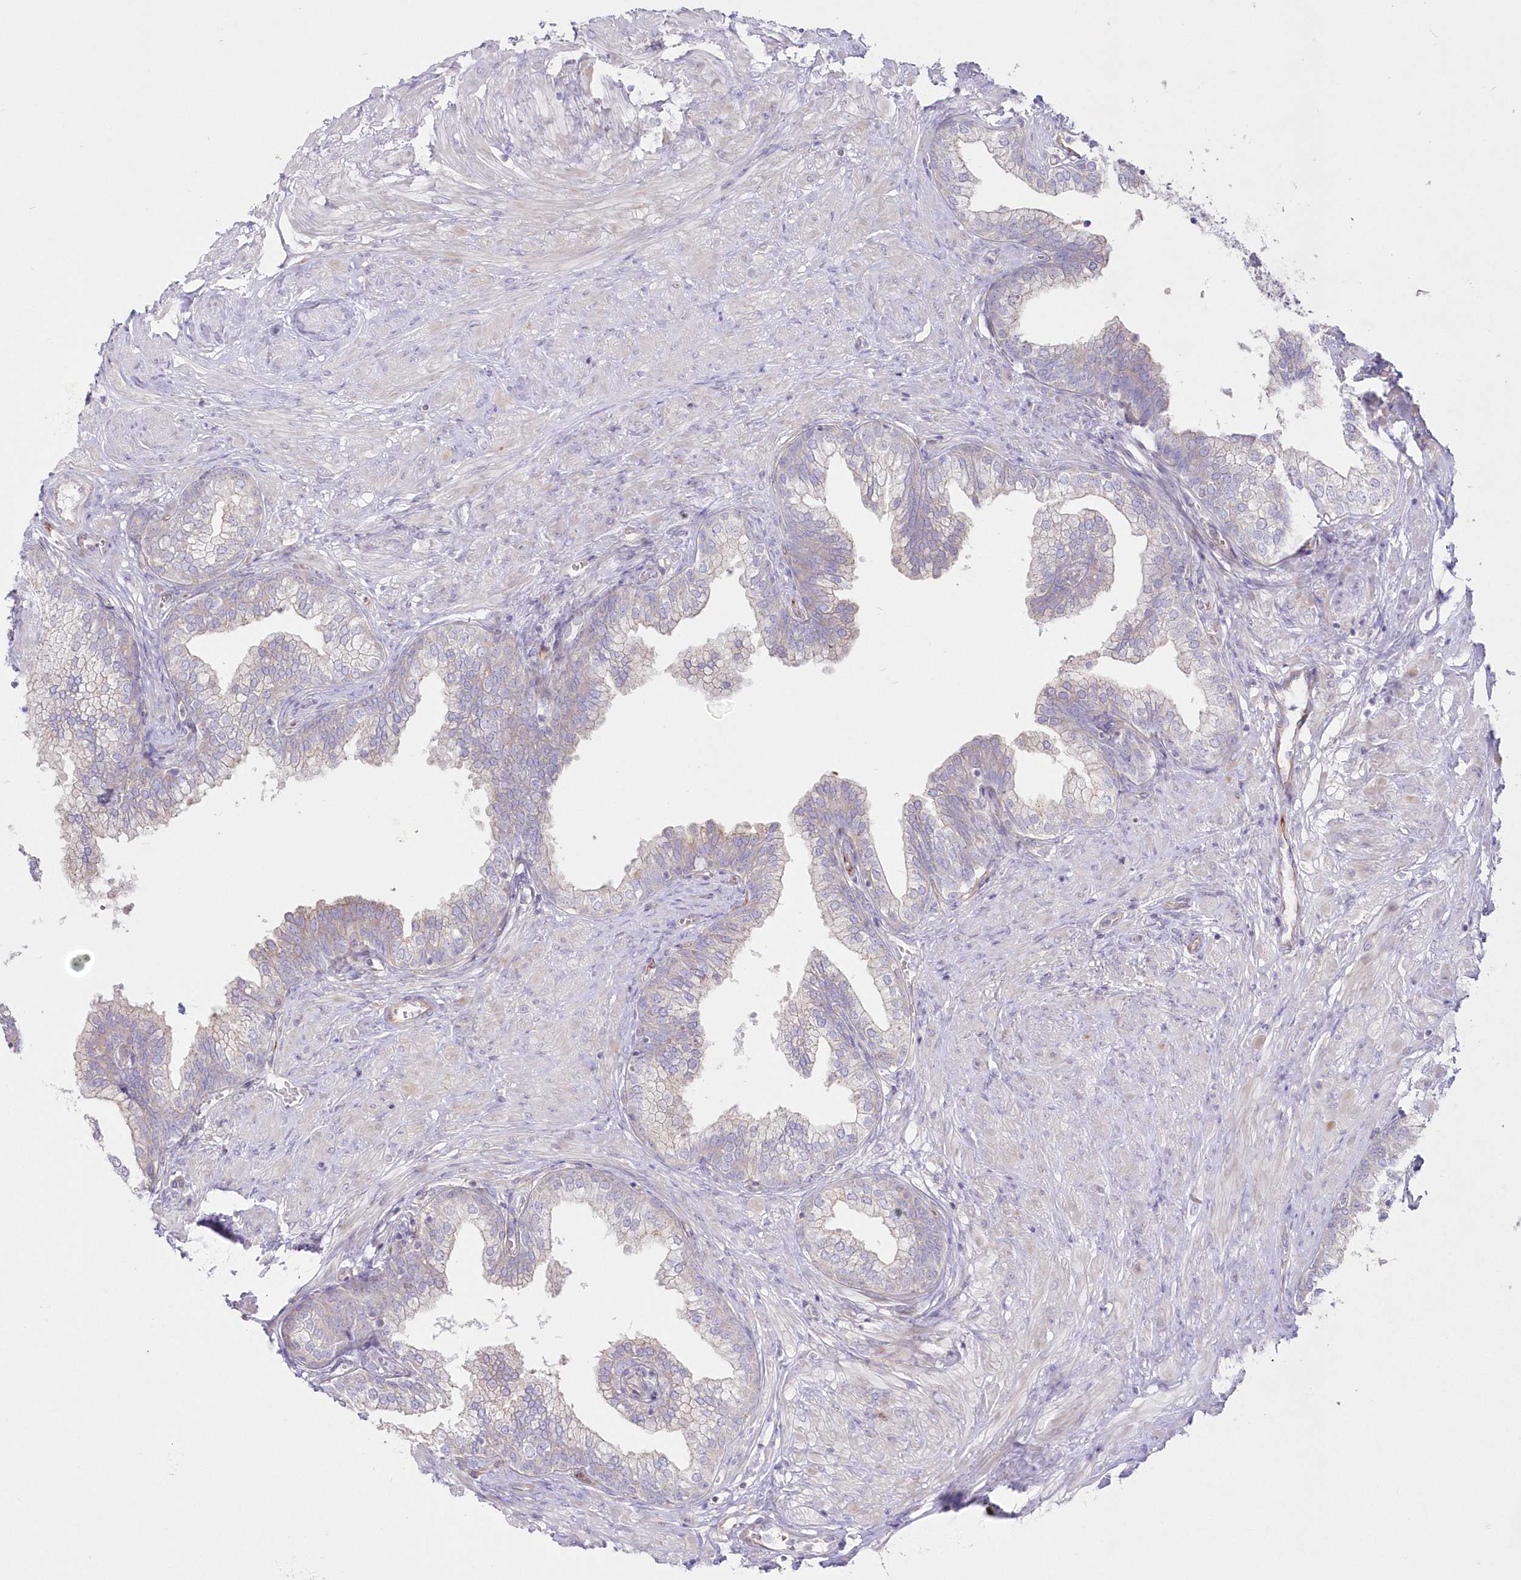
{"staining": {"intensity": "weak", "quantity": "25%-75%", "location": "cytoplasmic/membranous"}, "tissue": "prostate", "cell_type": "Glandular cells", "image_type": "normal", "snomed": [{"axis": "morphology", "description": "Normal tissue, NOS"}, {"axis": "morphology", "description": "Urothelial carcinoma, Low grade"}, {"axis": "topography", "description": "Urinary bladder"}, {"axis": "topography", "description": "Prostate"}], "caption": "Glandular cells show low levels of weak cytoplasmic/membranous expression in about 25%-75% of cells in benign prostate. Immunohistochemistry stains the protein in brown and the nuclei are stained blue.", "gene": "ZNF843", "patient": {"sex": "male", "age": 60}}